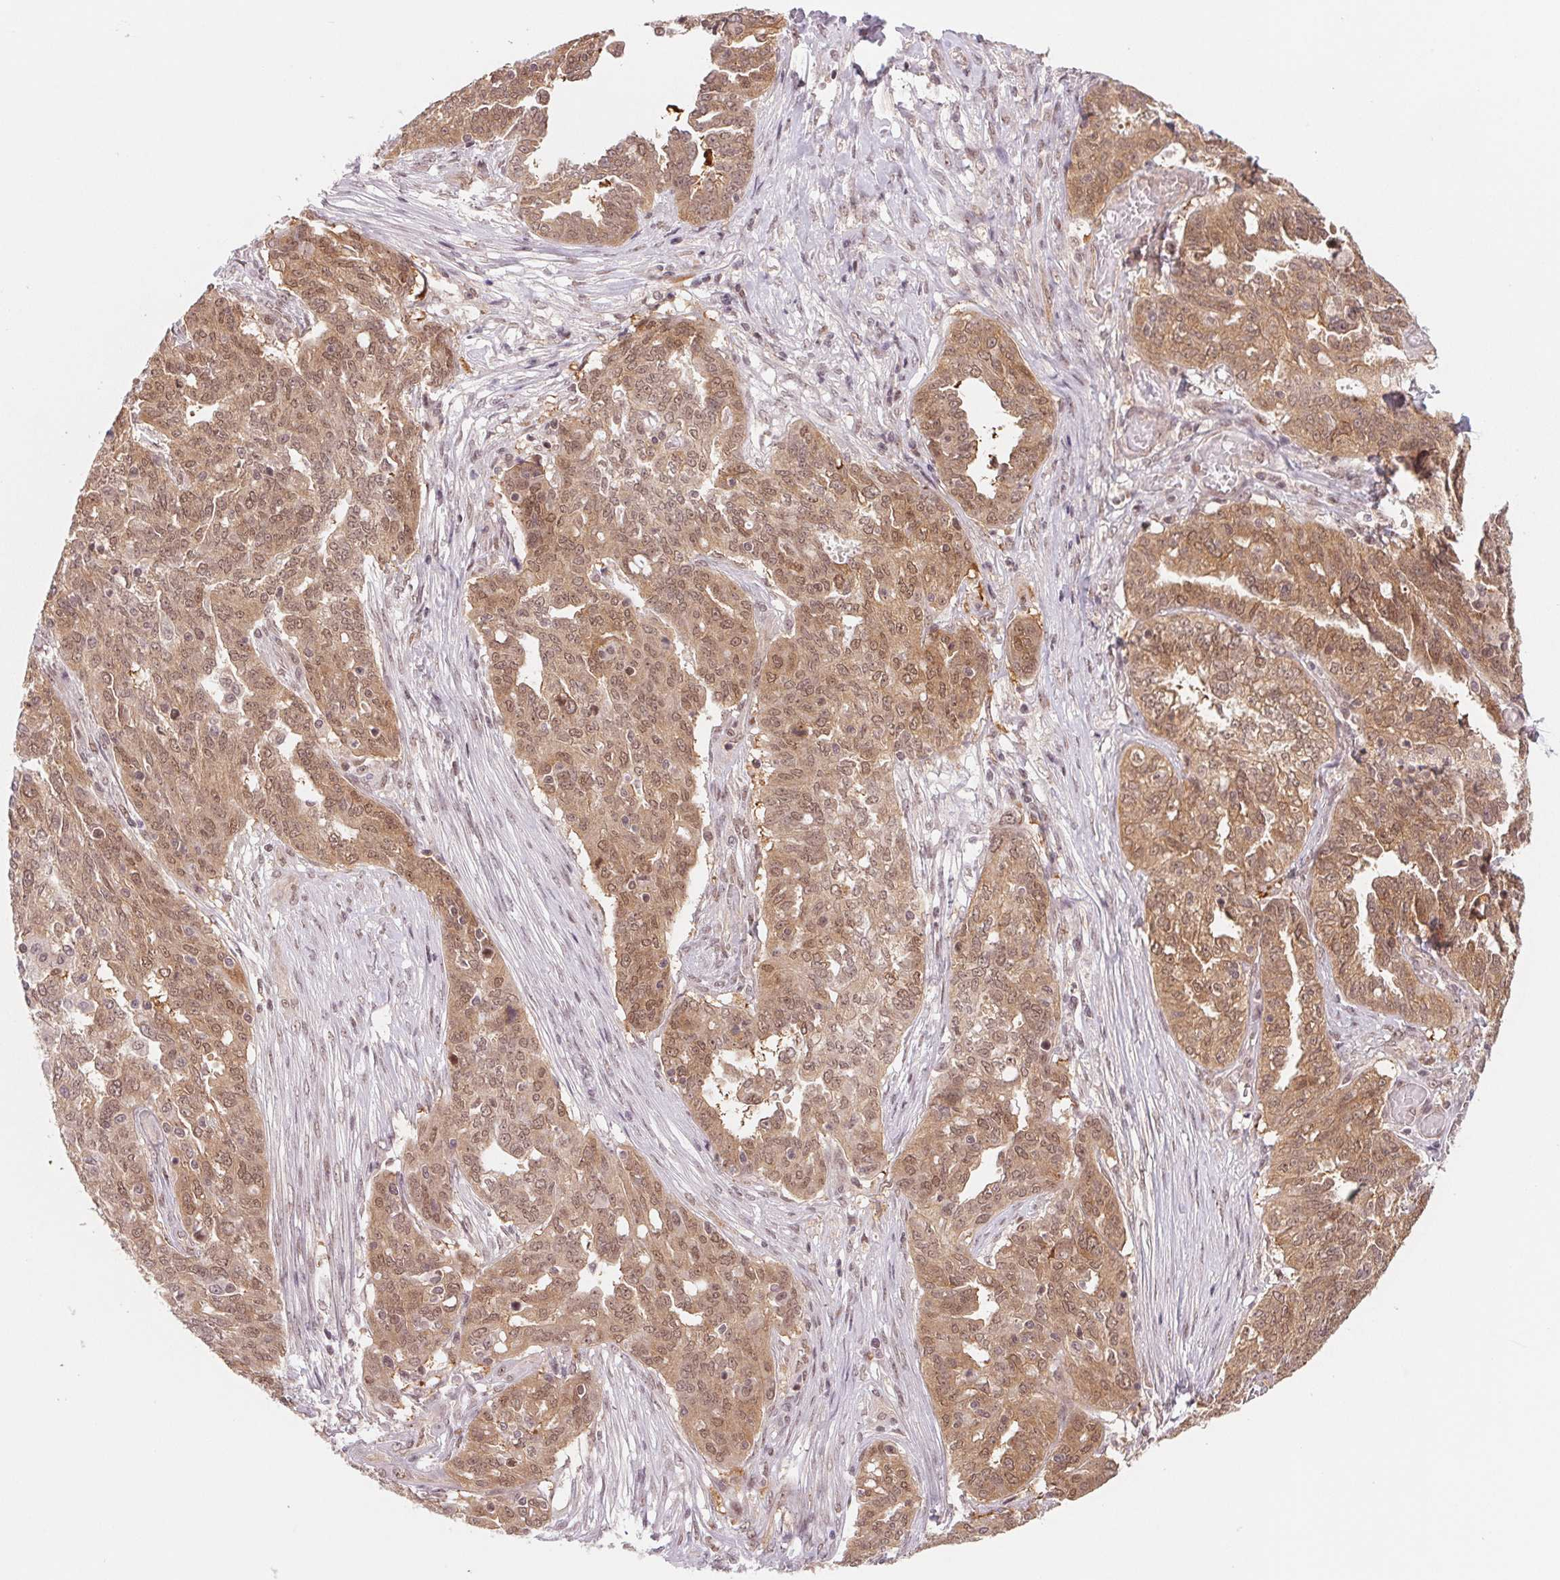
{"staining": {"intensity": "moderate", "quantity": ">75%", "location": "cytoplasmic/membranous,nuclear"}, "tissue": "ovarian cancer", "cell_type": "Tumor cells", "image_type": "cancer", "snomed": [{"axis": "morphology", "description": "Cystadenocarcinoma, serous, NOS"}, {"axis": "topography", "description": "Ovary"}], "caption": "This histopathology image shows immunohistochemistry (IHC) staining of human ovarian cancer (serous cystadenocarcinoma), with medium moderate cytoplasmic/membranous and nuclear expression in about >75% of tumor cells.", "gene": "DNAJB6", "patient": {"sex": "female", "age": 67}}